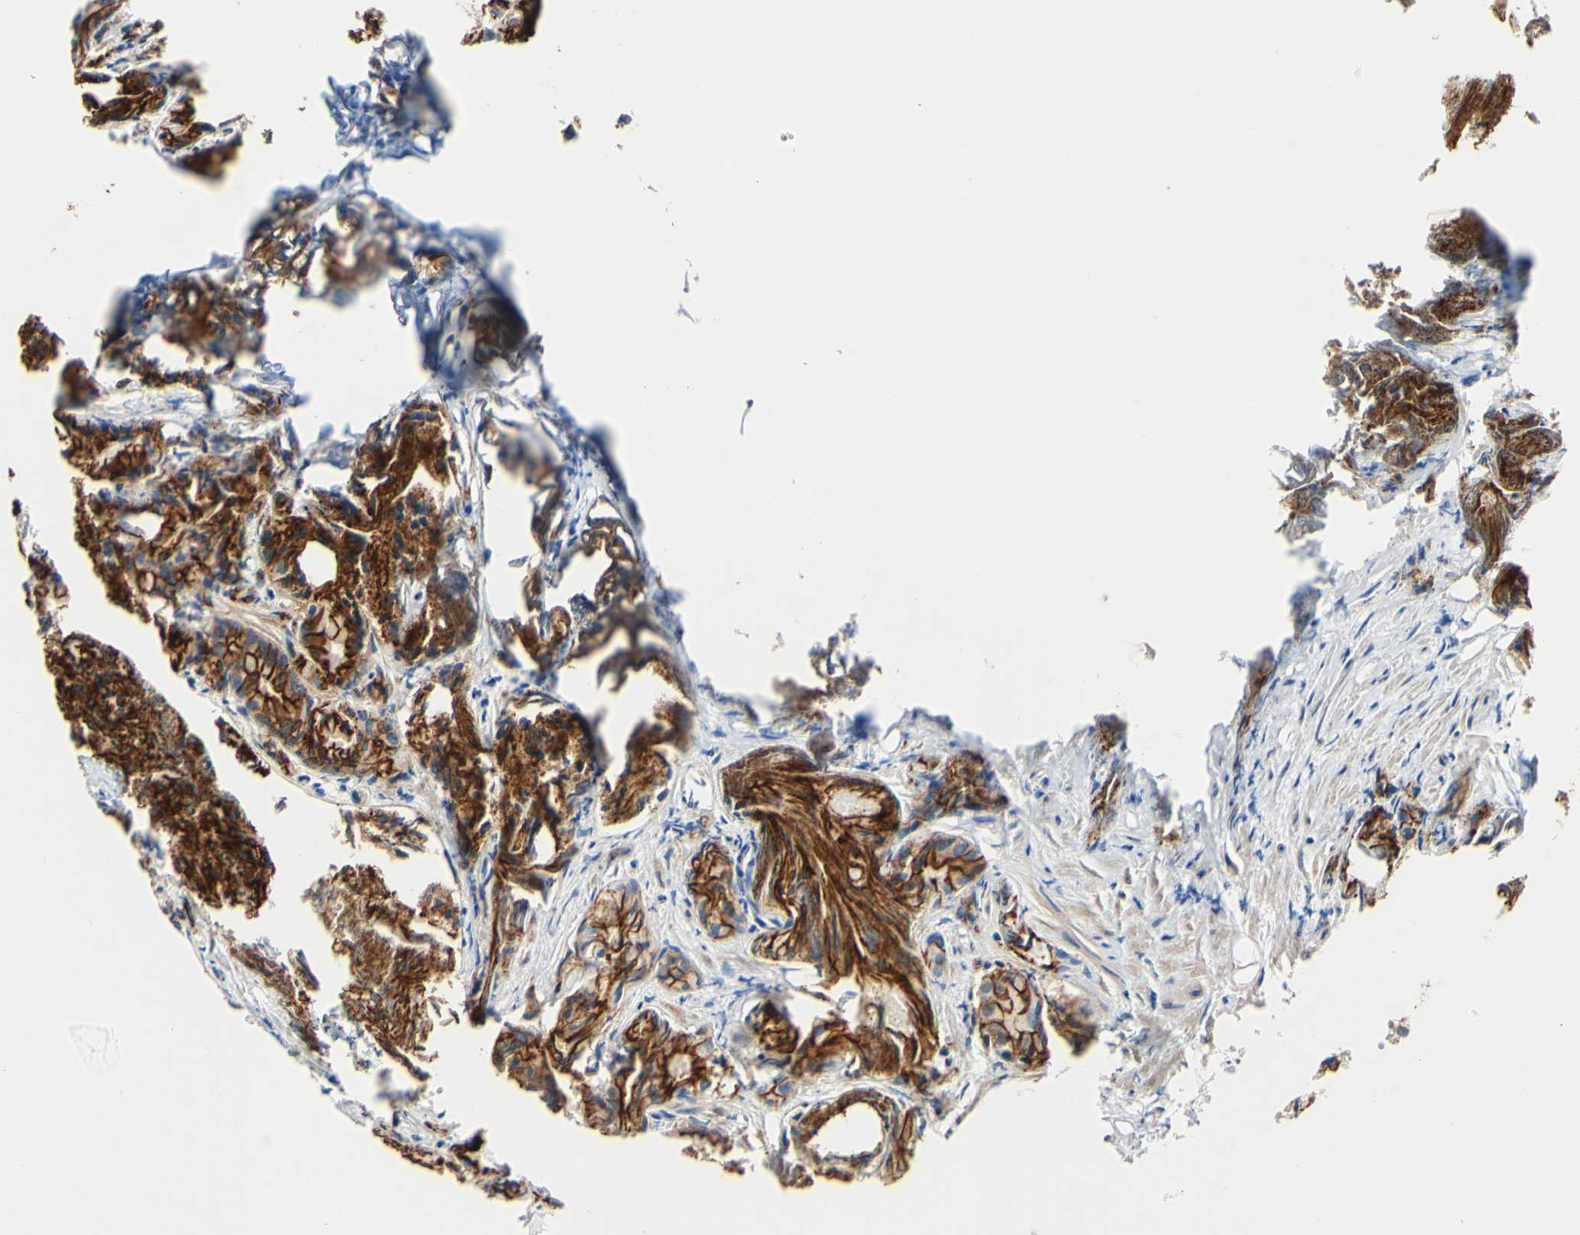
{"staining": {"intensity": "strong", "quantity": ">75%", "location": "cytoplasmic/membranous"}, "tissue": "prostate cancer", "cell_type": "Tumor cells", "image_type": "cancer", "snomed": [{"axis": "morphology", "description": "Adenocarcinoma, Low grade"}, {"axis": "topography", "description": "Prostate"}], "caption": "Strong cytoplasmic/membranous protein staining is identified in approximately >75% of tumor cells in prostate adenocarcinoma (low-grade).", "gene": "DSC2", "patient": {"sex": "male", "age": 72}}